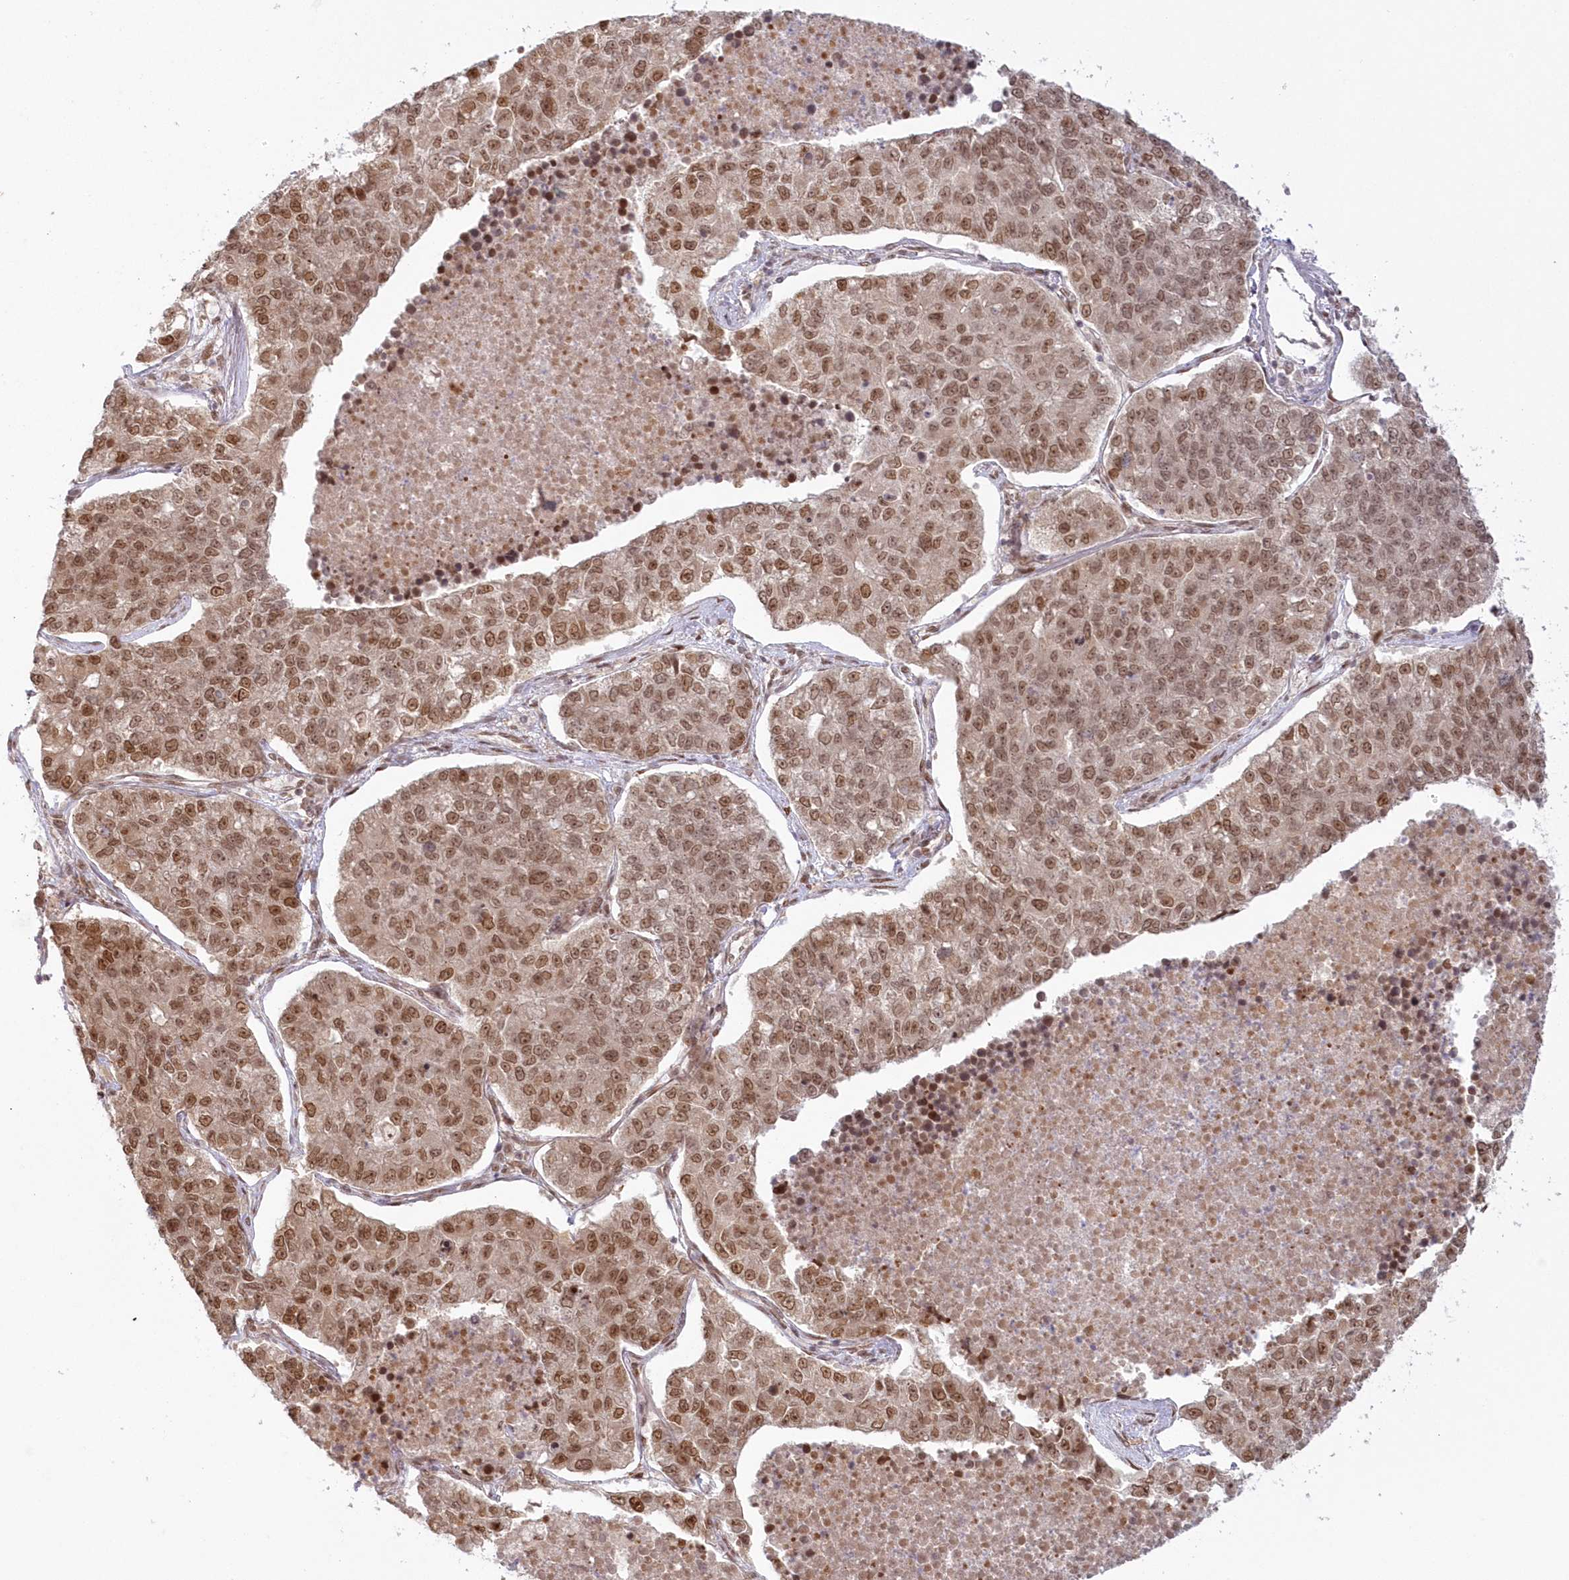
{"staining": {"intensity": "moderate", "quantity": ">75%", "location": "cytoplasmic/membranous,nuclear"}, "tissue": "lung cancer", "cell_type": "Tumor cells", "image_type": "cancer", "snomed": [{"axis": "morphology", "description": "Adenocarcinoma, NOS"}, {"axis": "topography", "description": "Lung"}], "caption": "Adenocarcinoma (lung) stained with DAB (3,3'-diaminobenzidine) immunohistochemistry displays medium levels of moderate cytoplasmic/membranous and nuclear expression in approximately >75% of tumor cells.", "gene": "TOGARAM2", "patient": {"sex": "male", "age": 49}}